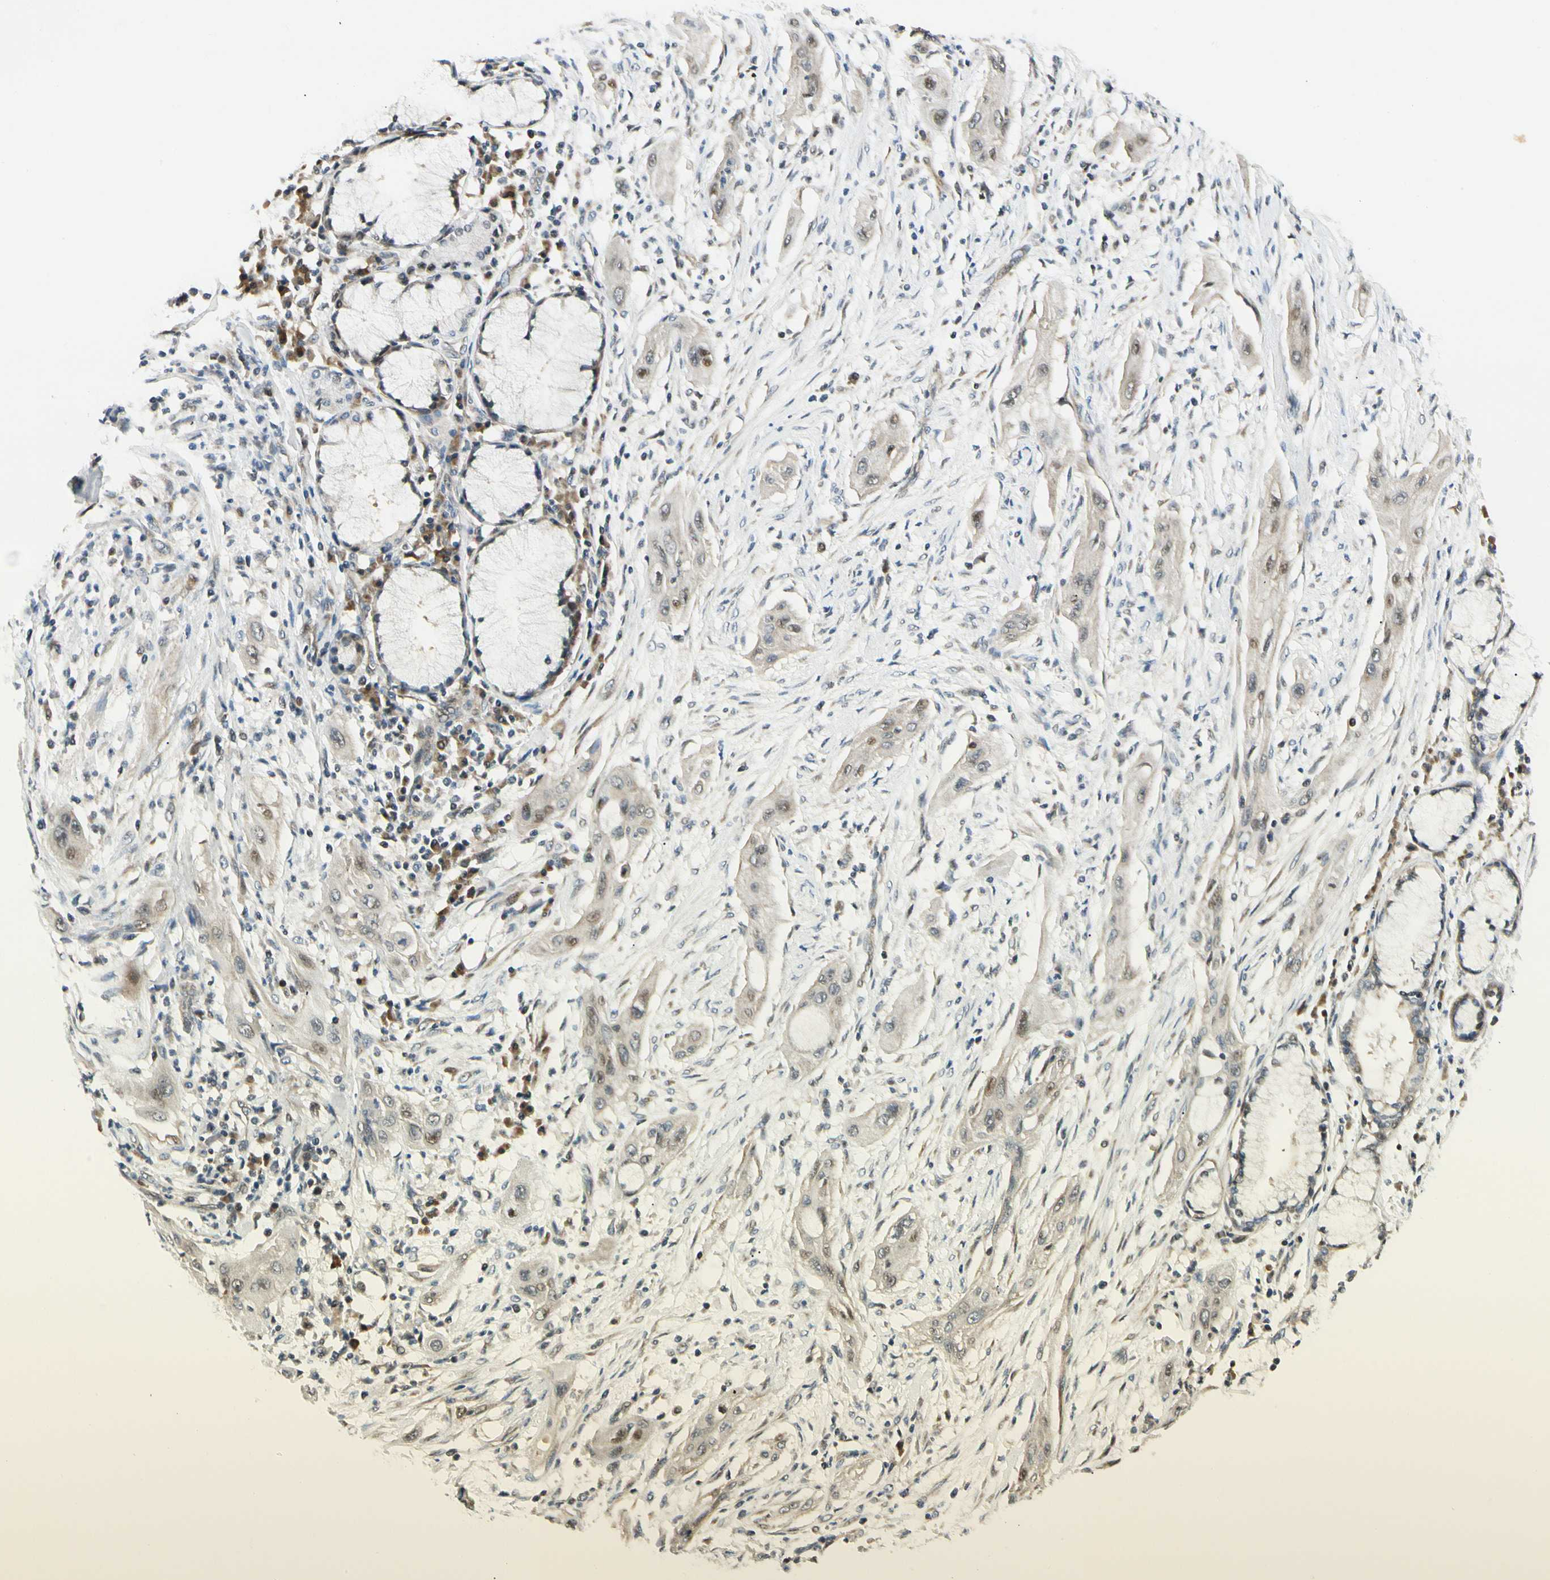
{"staining": {"intensity": "weak", "quantity": "25%-75%", "location": "nuclear"}, "tissue": "lung cancer", "cell_type": "Tumor cells", "image_type": "cancer", "snomed": [{"axis": "morphology", "description": "Squamous cell carcinoma, NOS"}, {"axis": "topography", "description": "Lung"}], "caption": "Weak nuclear protein staining is identified in approximately 25%-75% of tumor cells in lung cancer (squamous cell carcinoma). The protein is shown in brown color, while the nuclei are stained blue.", "gene": "P4HA3", "patient": {"sex": "female", "age": 47}}